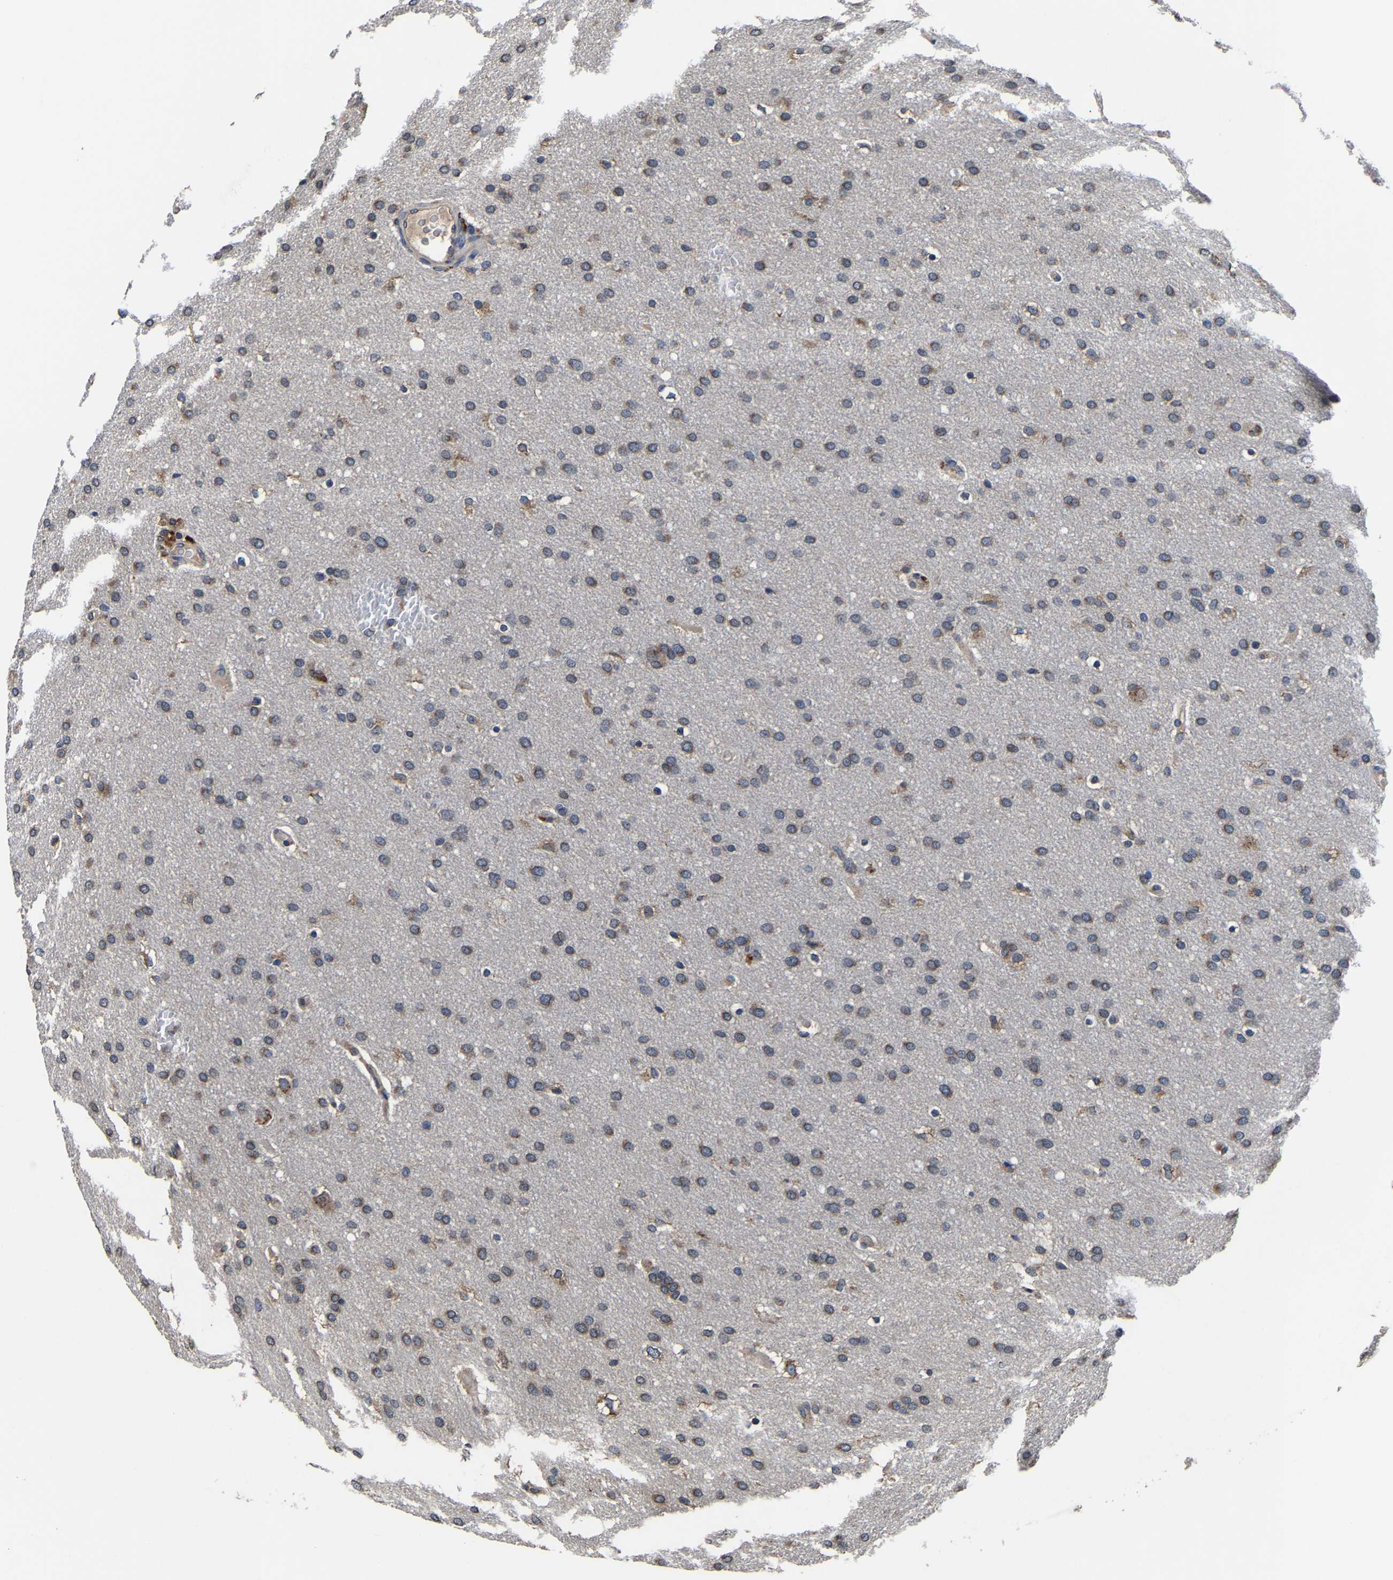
{"staining": {"intensity": "weak", "quantity": ">75%", "location": "cytoplasmic/membranous"}, "tissue": "glioma", "cell_type": "Tumor cells", "image_type": "cancer", "snomed": [{"axis": "morphology", "description": "Glioma, malignant, Low grade"}, {"axis": "topography", "description": "Brain"}], "caption": "IHC (DAB) staining of human low-grade glioma (malignant) reveals weak cytoplasmic/membranous protein expression in approximately >75% of tumor cells.", "gene": "EBAG9", "patient": {"sex": "female", "age": 37}}